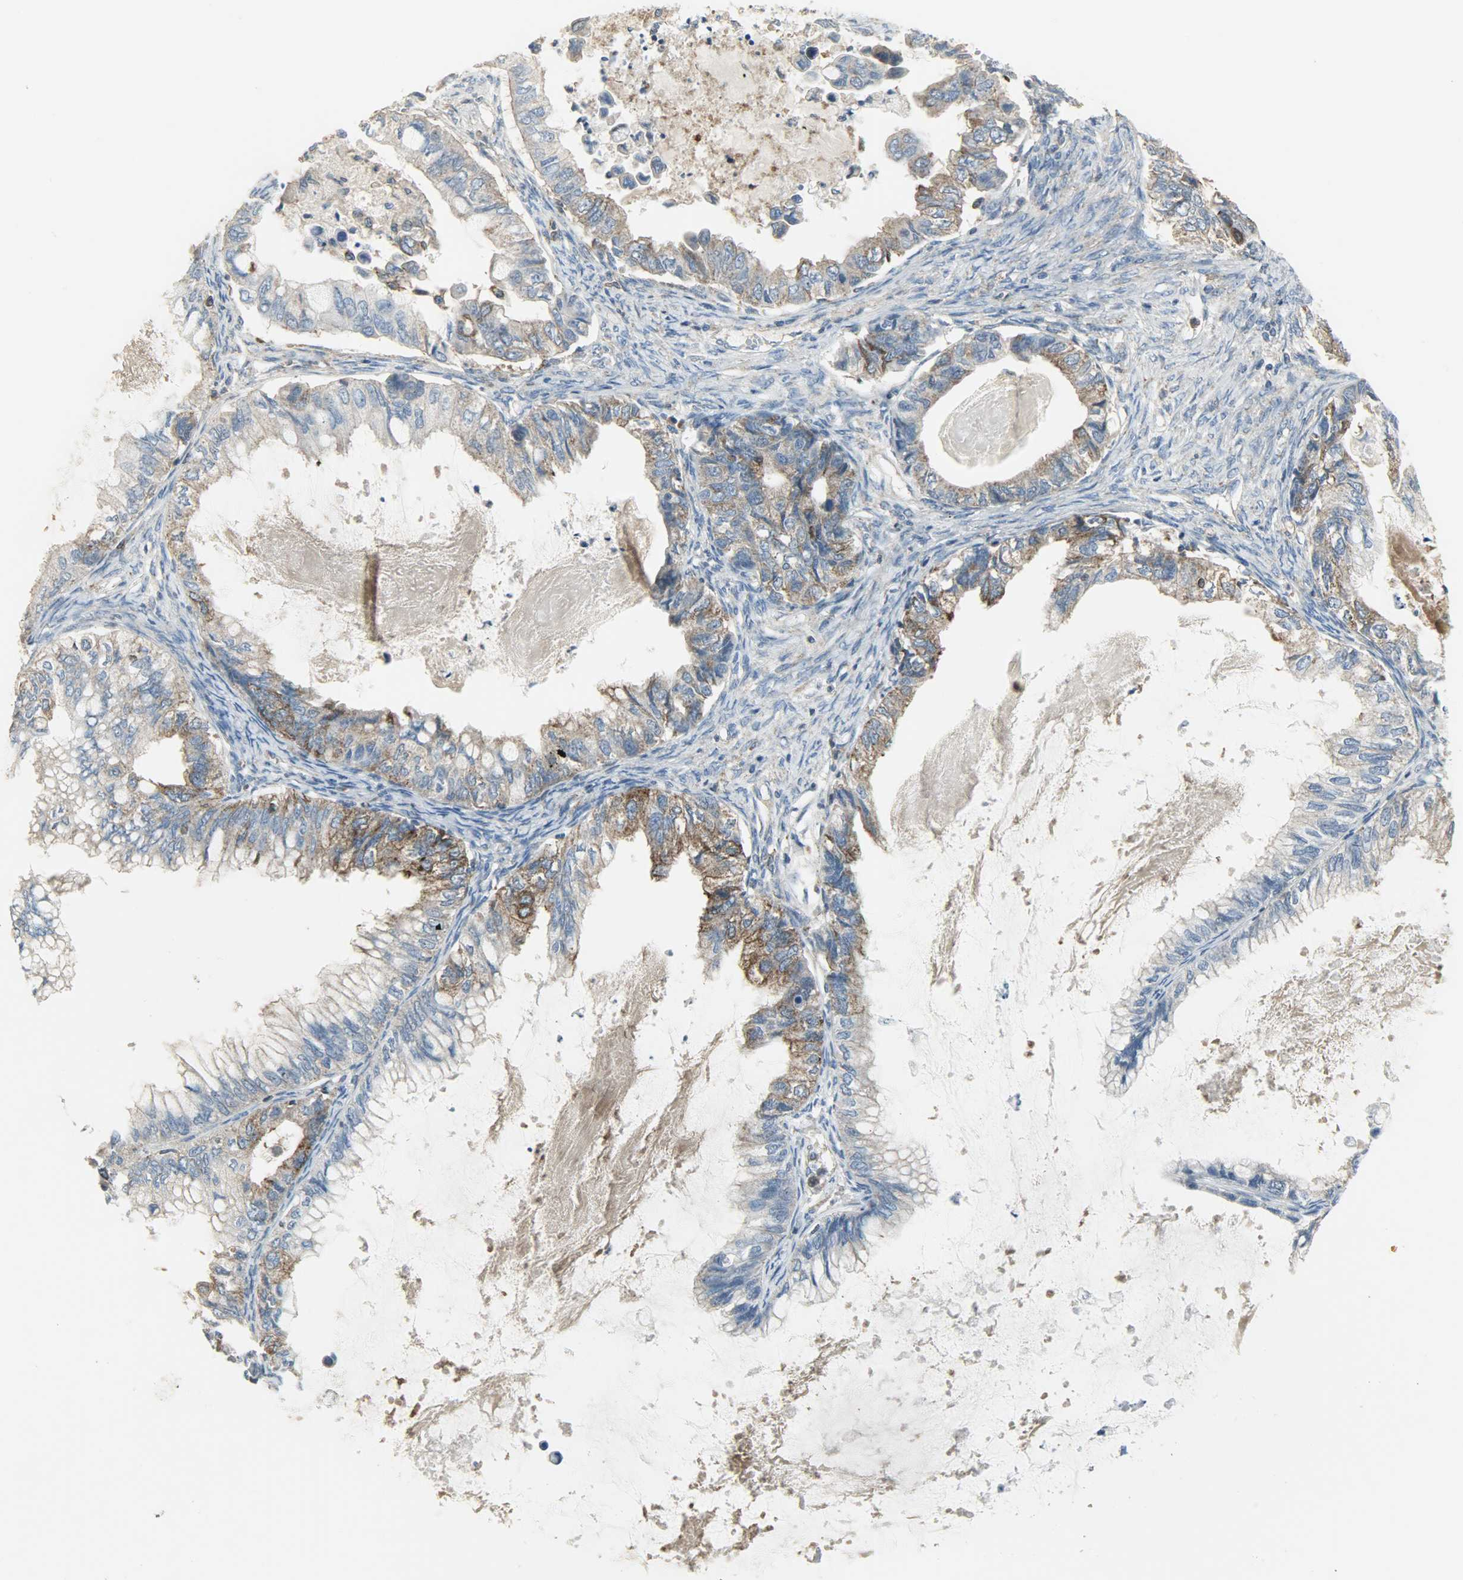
{"staining": {"intensity": "weak", "quantity": ">75%", "location": "cytoplasmic/membranous"}, "tissue": "ovarian cancer", "cell_type": "Tumor cells", "image_type": "cancer", "snomed": [{"axis": "morphology", "description": "Cystadenocarcinoma, mucinous, NOS"}, {"axis": "topography", "description": "Ovary"}], "caption": "This is an image of immunohistochemistry staining of ovarian mucinous cystadenocarcinoma, which shows weak expression in the cytoplasmic/membranous of tumor cells.", "gene": "DNAJA4", "patient": {"sex": "female", "age": 80}}